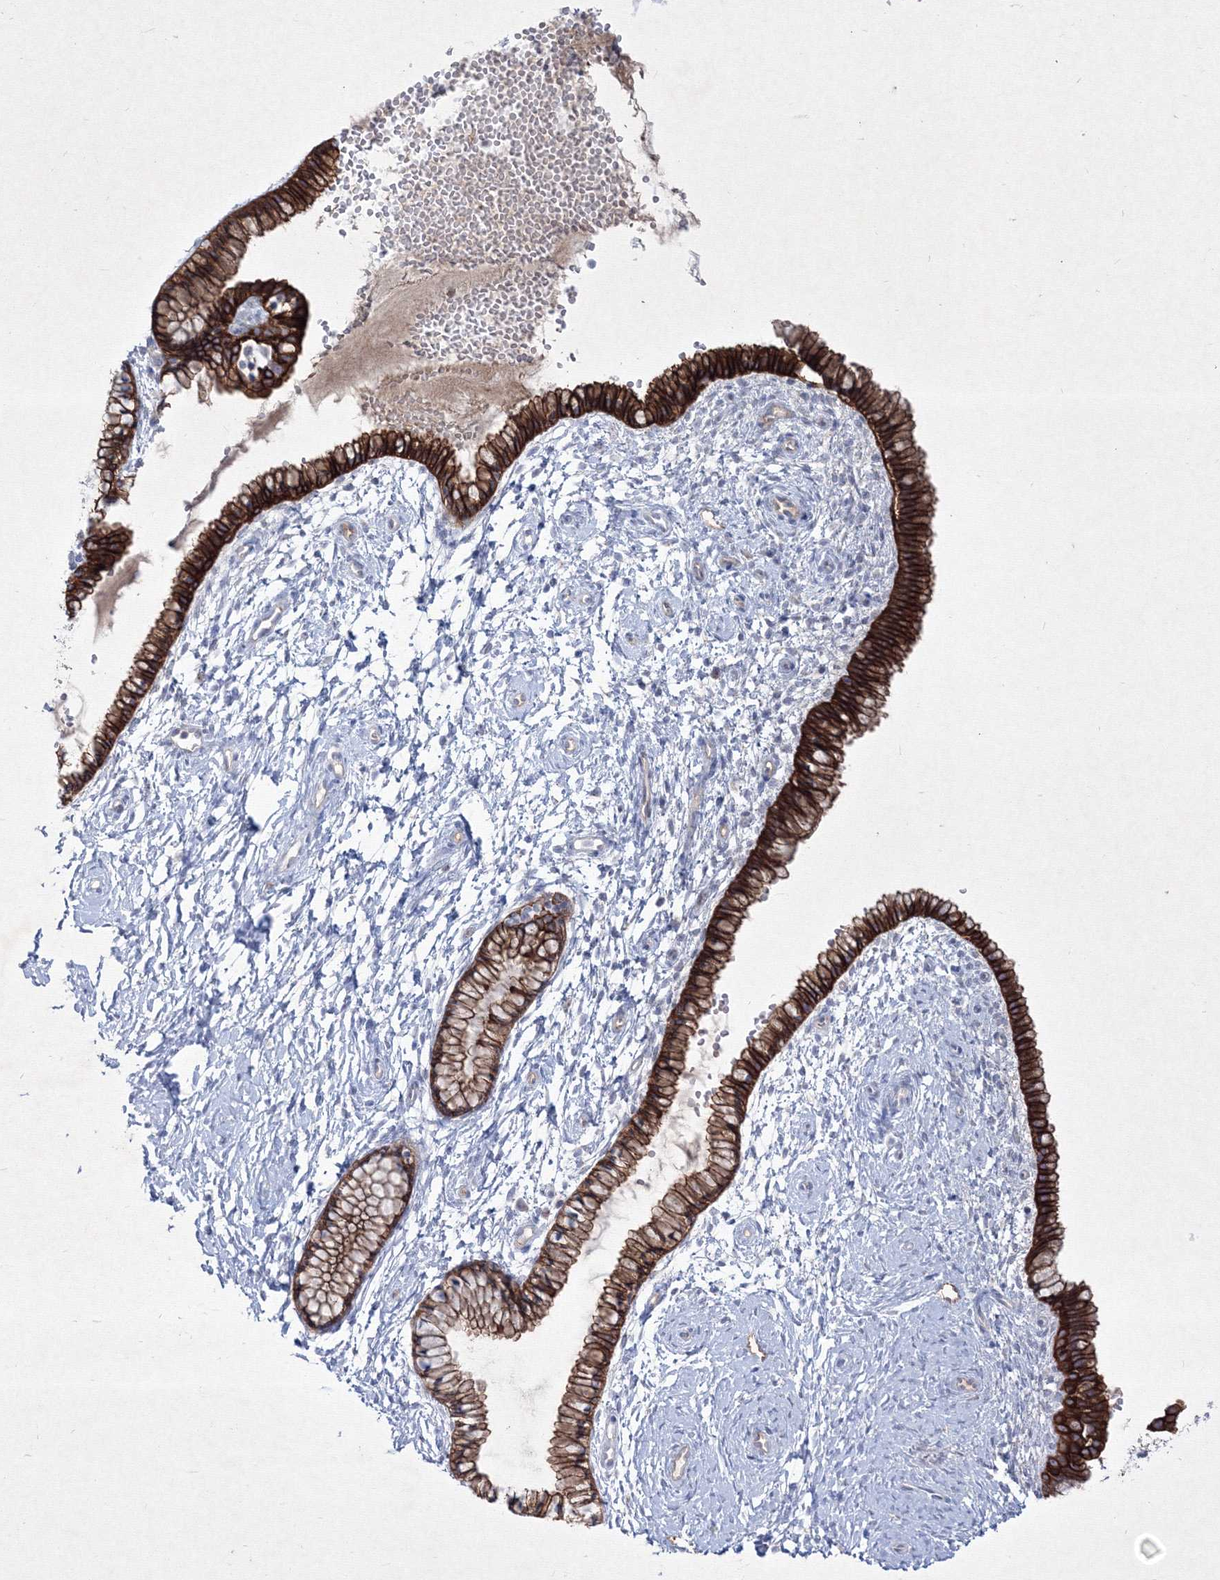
{"staining": {"intensity": "strong", "quantity": ">75%", "location": "cytoplasmic/membranous"}, "tissue": "cervix", "cell_type": "Glandular cells", "image_type": "normal", "snomed": [{"axis": "morphology", "description": "Normal tissue, NOS"}, {"axis": "topography", "description": "Cervix"}], "caption": "An immunohistochemistry histopathology image of normal tissue is shown. Protein staining in brown highlights strong cytoplasmic/membranous positivity in cervix within glandular cells. (Stains: DAB in brown, nuclei in blue, Microscopy: brightfield microscopy at high magnification).", "gene": "TMEM139", "patient": {"sex": "female", "age": 33}}